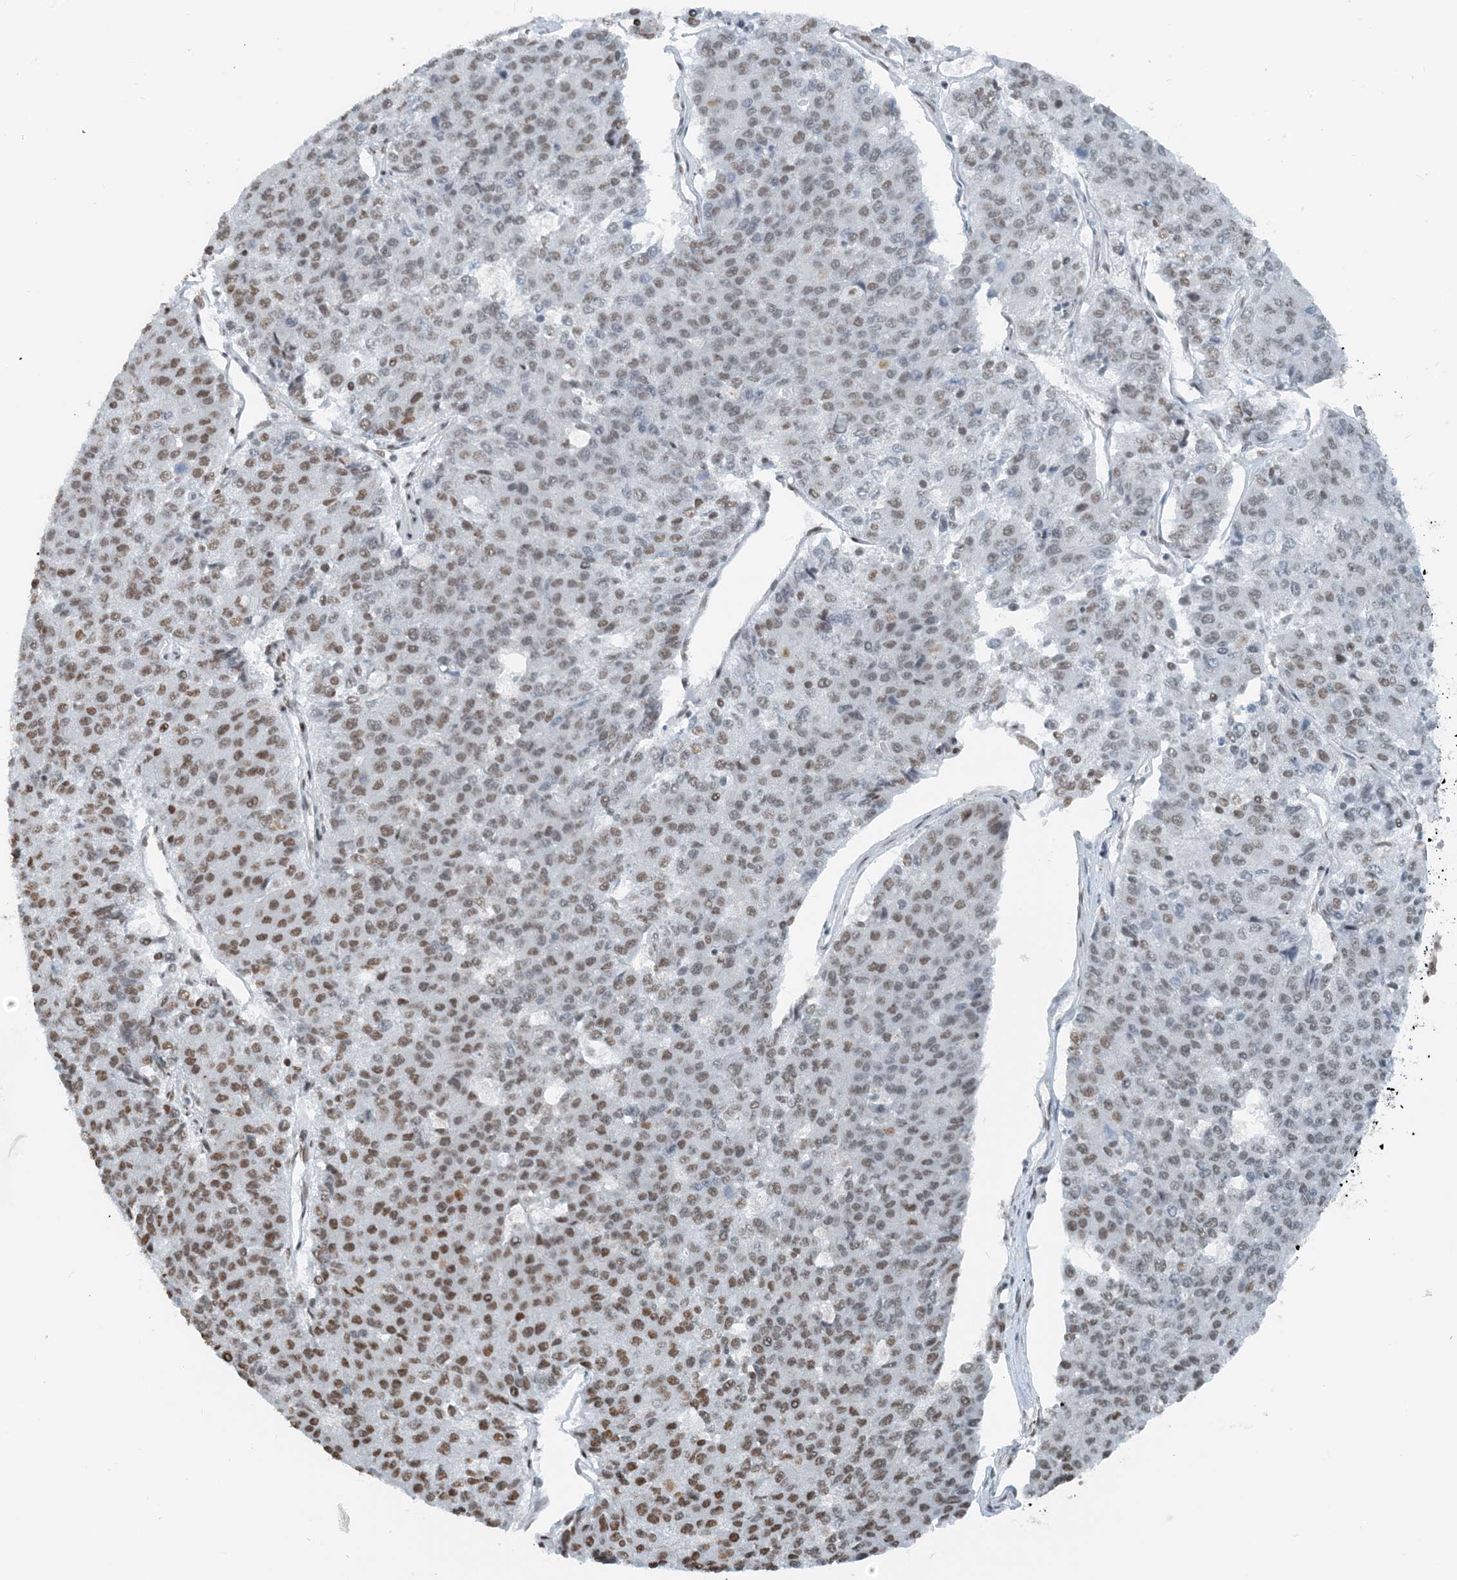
{"staining": {"intensity": "moderate", "quantity": "25%-75%", "location": "nuclear"}, "tissue": "pancreatic cancer", "cell_type": "Tumor cells", "image_type": "cancer", "snomed": [{"axis": "morphology", "description": "Adenocarcinoma, NOS"}, {"axis": "topography", "description": "Pancreas"}], "caption": "Immunohistochemical staining of human pancreatic cancer (adenocarcinoma) displays moderate nuclear protein positivity in about 25%-75% of tumor cells.", "gene": "ZNF500", "patient": {"sex": "male", "age": 50}}